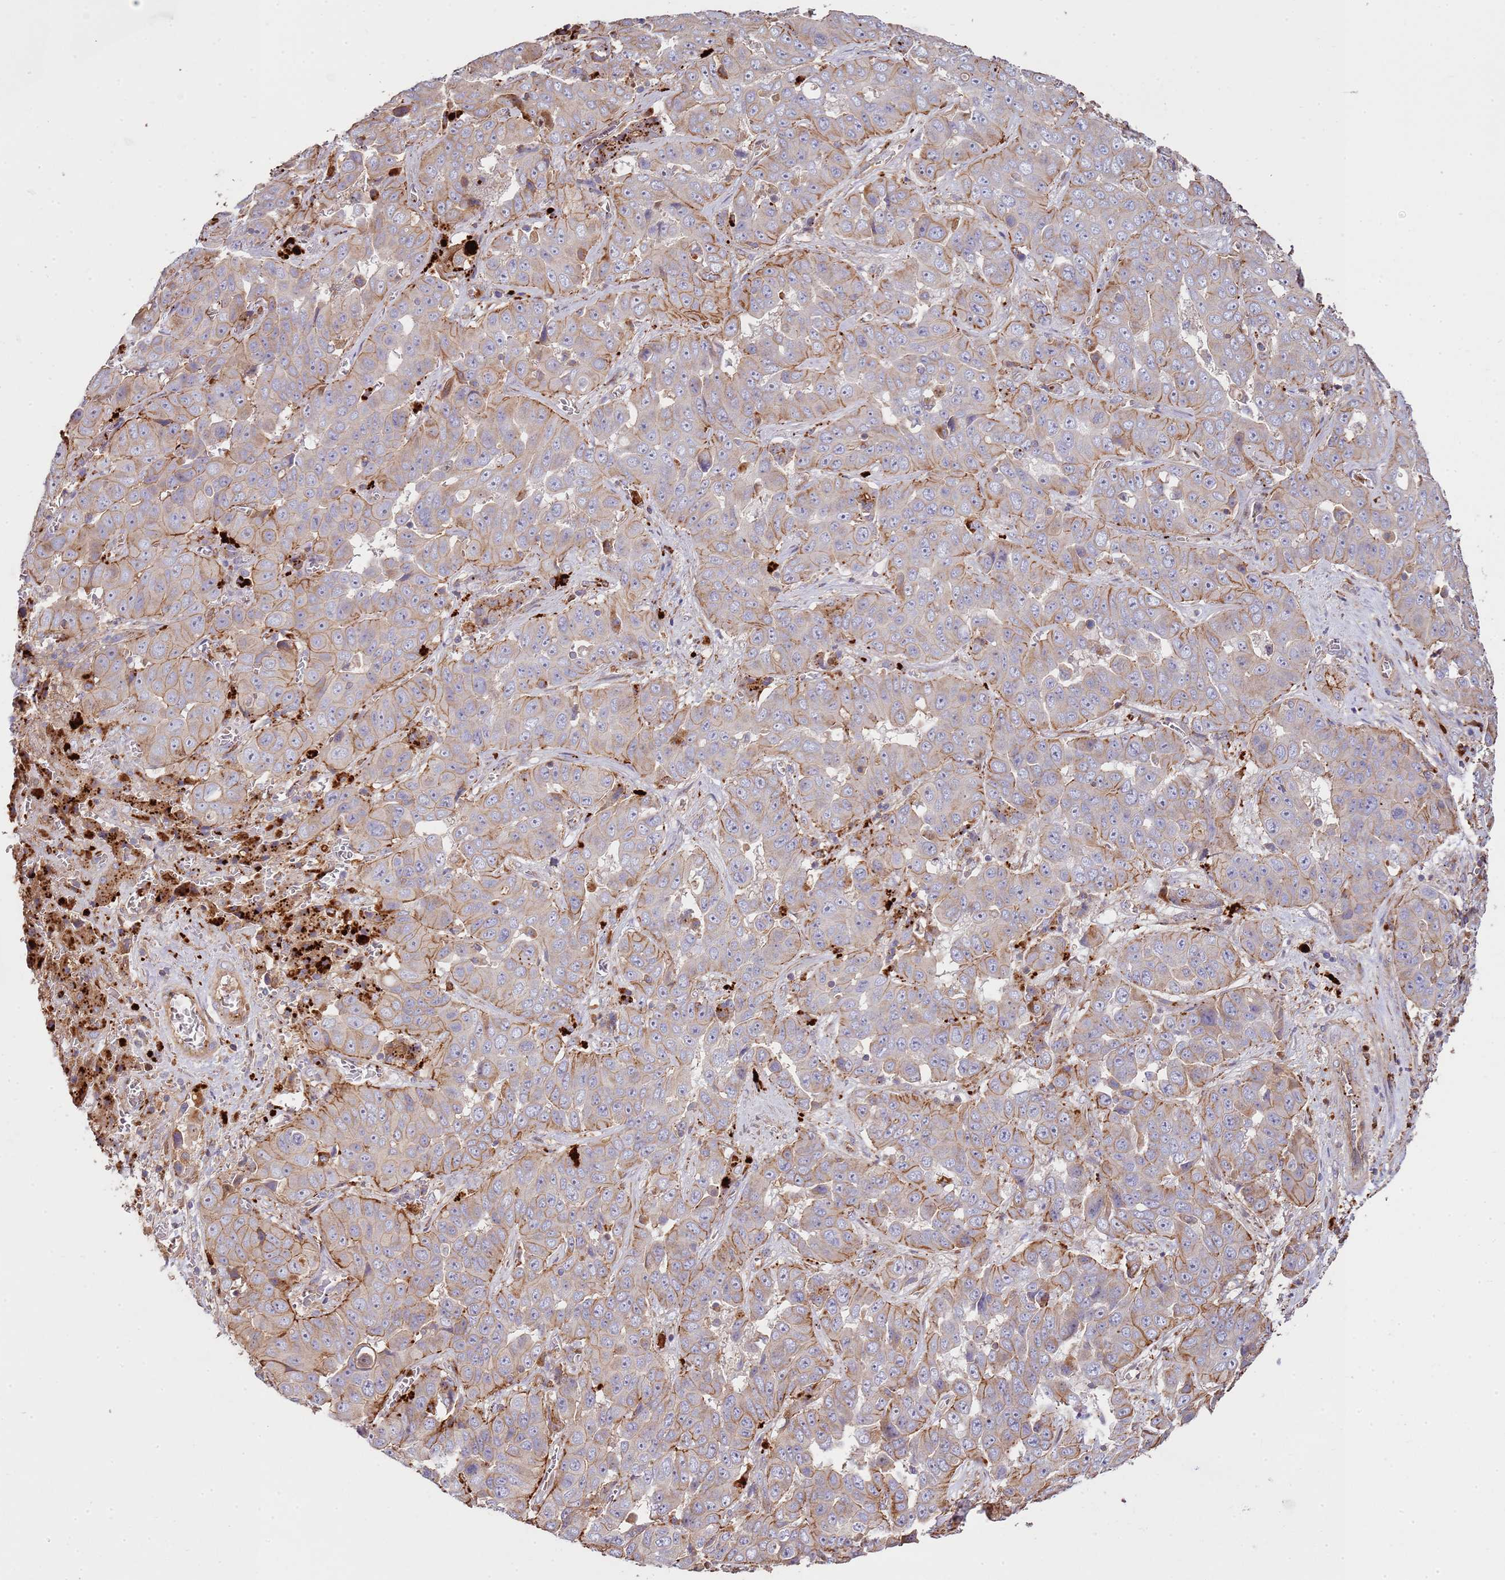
{"staining": {"intensity": "weak", "quantity": "25%-75%", "location": "cytoplasmic/membranous"}, "tissue": "liver cancer", "cell_type": "Tumor cells", "image_type": "cancer", "snomed": [{"axis": "morphology", "description": "Cholangiocarcinoma"}, {"axis": "topography", "description": "Liver"}], "caption": "A brown stain labels weak cytoplasmic/membranous expression of a protein in human cholangiocarcinoma (liver) tumor cells.", "gene": "NDUFAF4", "patient": {"sex": "female", "age": 52}}